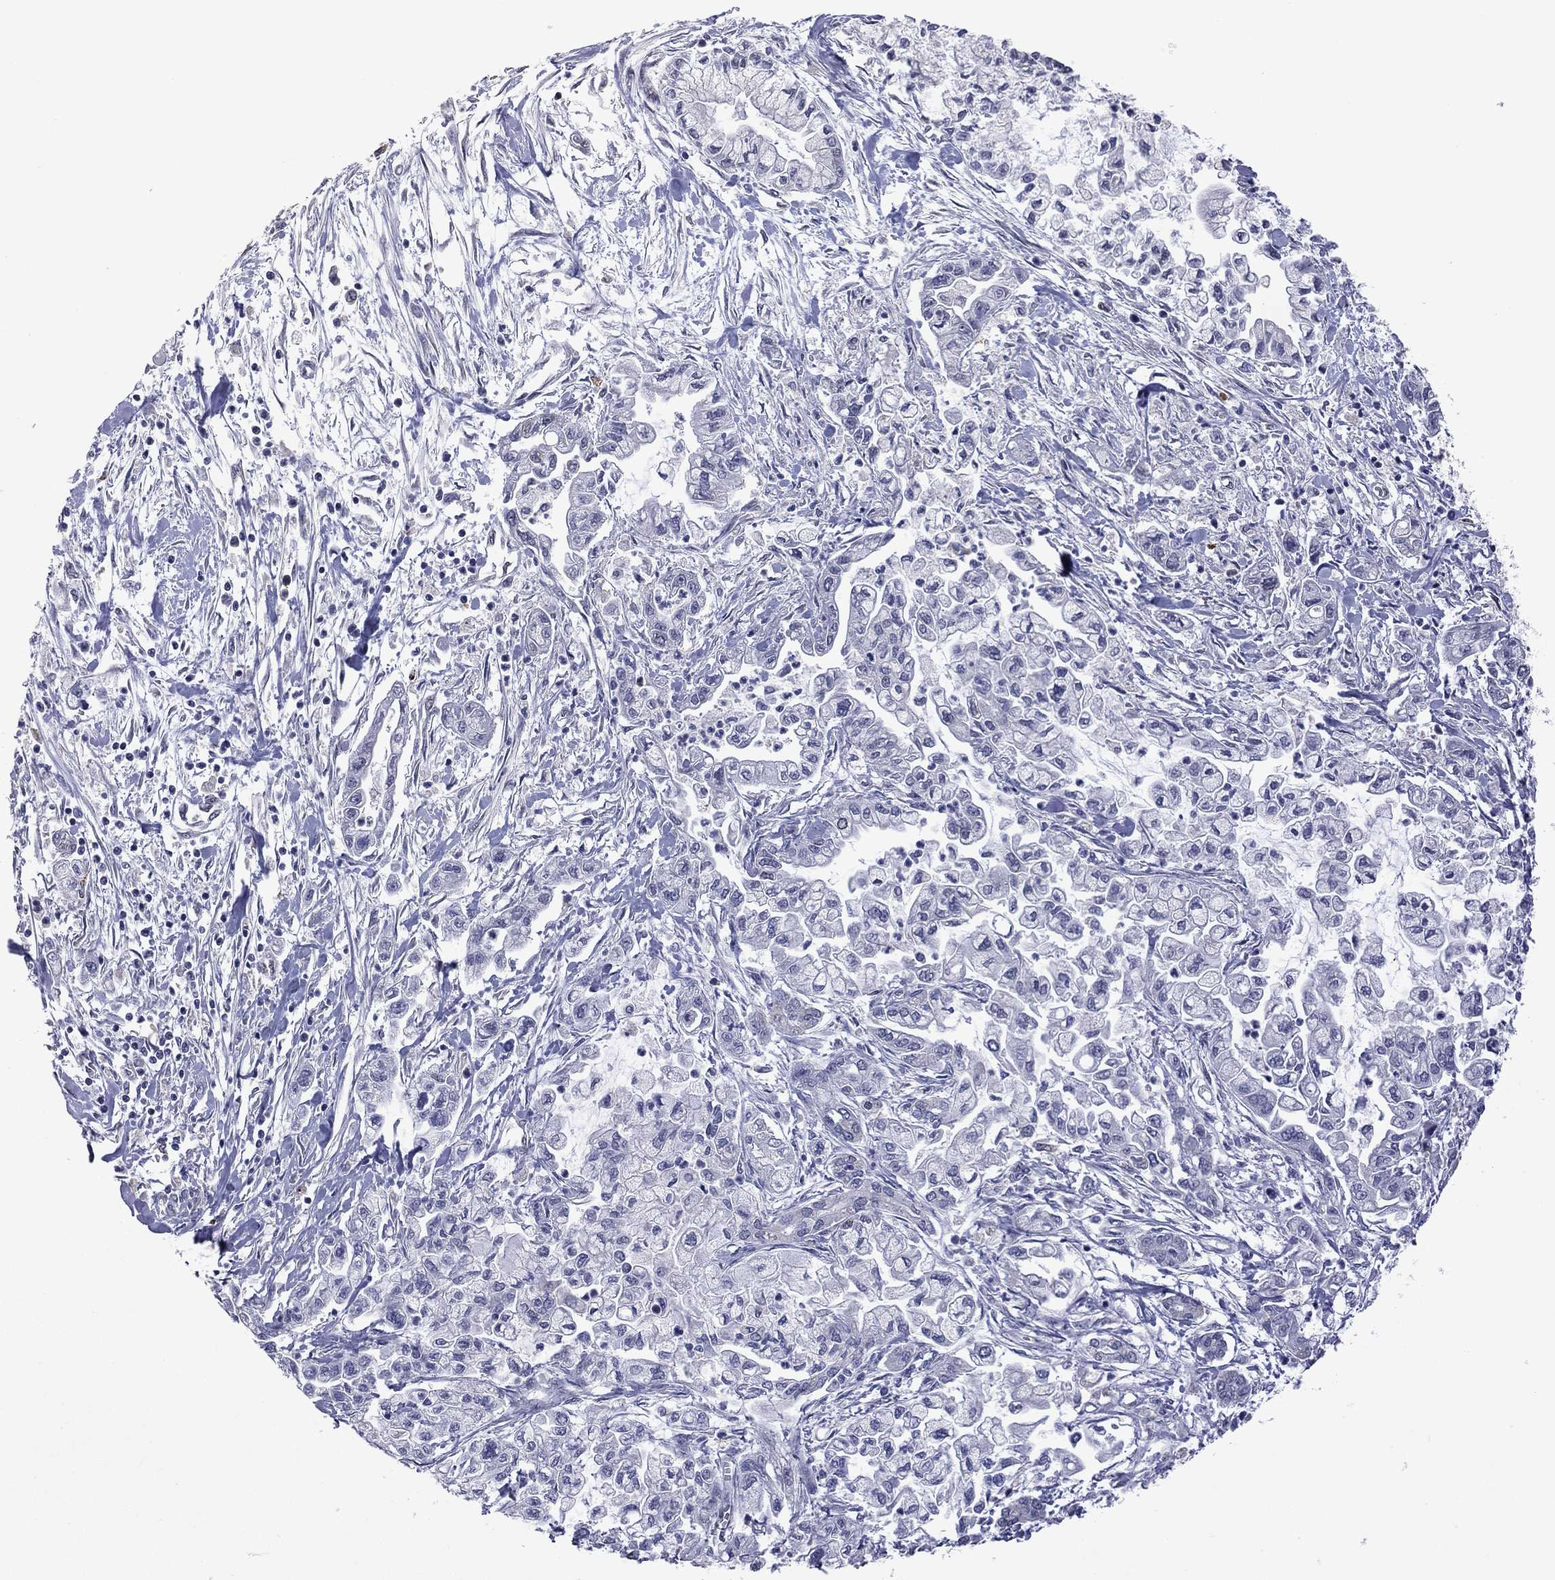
{"staining": {"intensity": "negative", "quantity": "none", "location": "none"}, "tissue": "pancreatic cancer", "cell_type": "Tumor cells", "image_type": "cancer", "snomed": [{"axis": "morphology", "description": "Adenocarcinoma, NOS"}, {"axis": "topography", "description": "Pancreas"}], "caption": "This is a image of immunohistochemistry staining of pancreatic adenocarcinoma, which shows no positivity in tumor cells.", "gene": "GPAA1", "patient": {"sex": "male", "age": 54}}